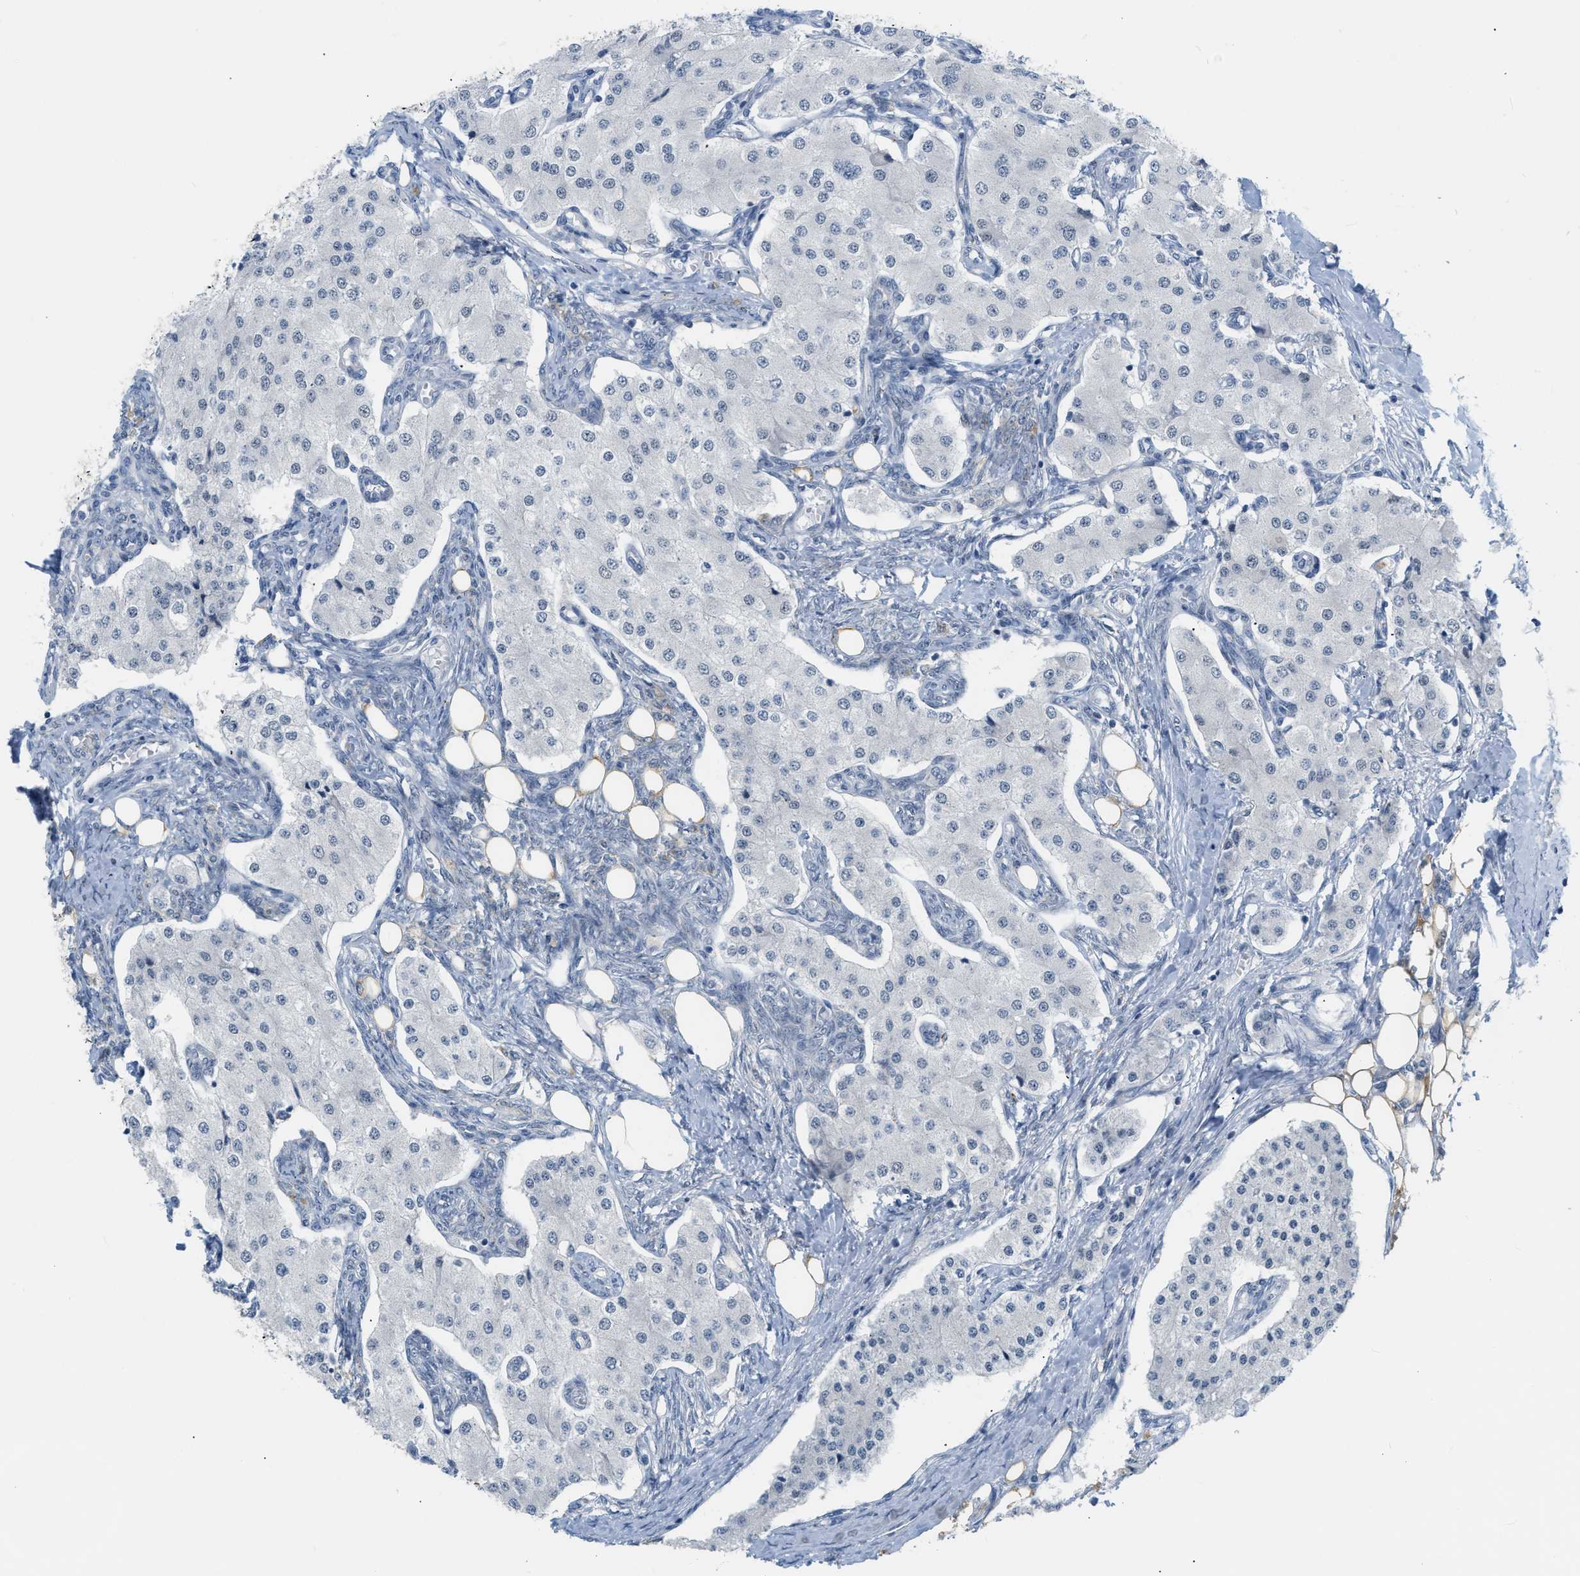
{"staining": {"intensity": "negative", "quantity": "none", "location": "none"}, "tissue": "carcinoid", "cell_type": "Tumor cells", "image_type": "cancer", "snomed": [{"axis": "morphology", "description": "Carcinoid, malignant, NOS"}, {"axis": "topography", "description": "Colon"}], "caption": "Protein analysis of carcinoid shows no significant expression in tumor cells. (DAB immunohistochemistry (IHC), high magnification).", "gene": "ZNF408", "patient": {"sex": "female", "age": 52}}